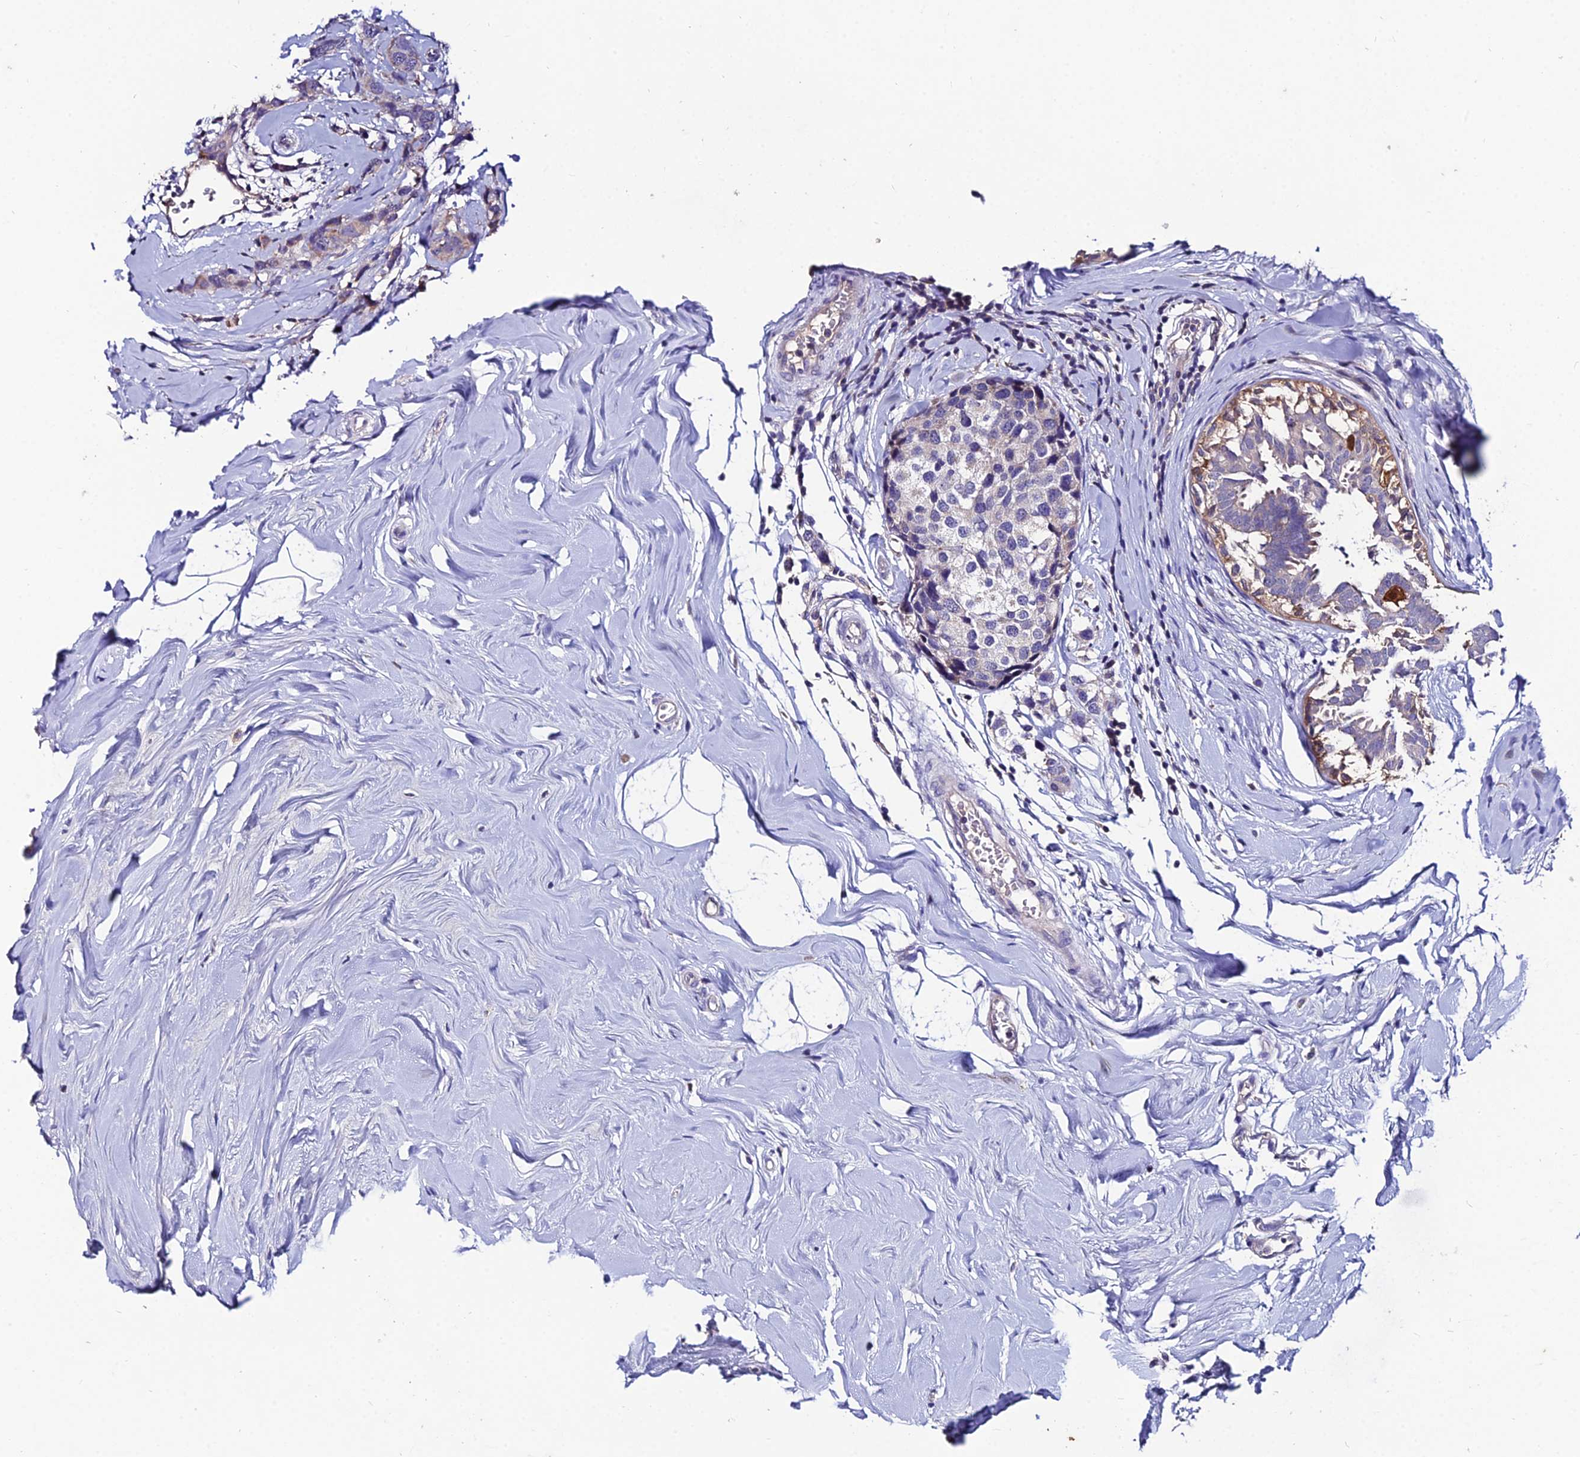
{"staining": {"intensity": "negative", "quantity": "none", "location": "none"}, "tissue": "breast cancer", "cell_type": "Tumor cells", "image_type": "cancer", "snomed": [{"axis": "morphology", "description": "Lobular carcinoma"}, {"axis": "topography", "description": "Breast"}], "caption": "A micrograph of breast cancer (lobular carcinoma) stained for a protein shows no brown staining in tumor cells.", "gene": "LGALS7", "patient": {"sex": "female", "age": 59}}